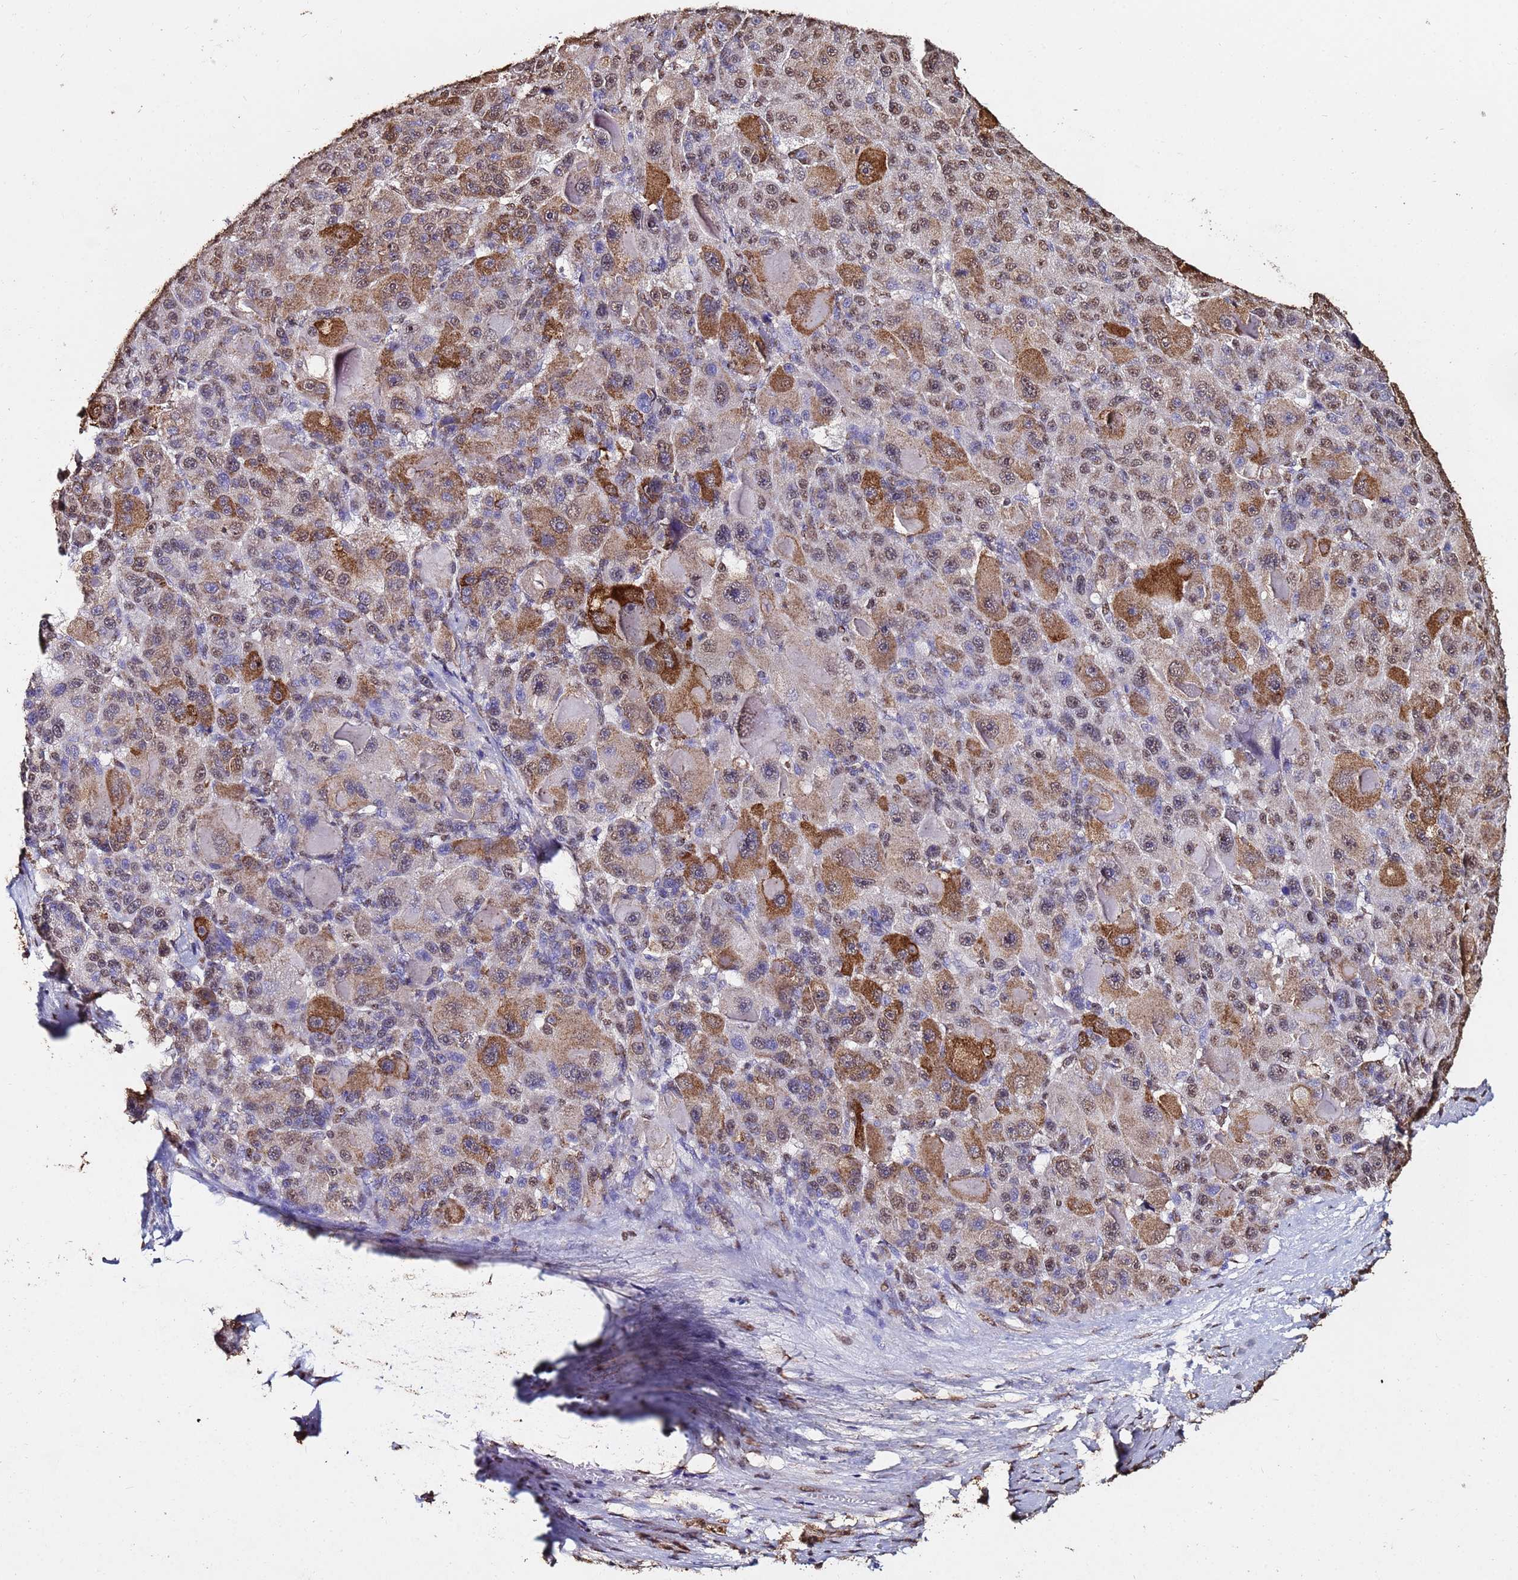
{"staining": {"intensity": "strong", "quantity": "25%-75%", "location": "cytoplasmic/membranous,nuclear"}, "tissue": "liver cancer", "cell_type": "Tumor cells", "image_type": "cancer", "snomed": [{"axis": "morphology", "description": "Carcinoma, Hepatocellular, NOS"}, {"axis": "topography", "description": "Liver"}], "caption": "Liver hepatocellular carcinoma tissue shows strong cytoplasmic/membranous and nuclear expression in approximately 25%-75% of tumor cells, visualized by immunohistochemistry. (Stains: DAB in brown, nuclei in blue, Microscopy: brightfield microscopy at high magnification).", "gene": "TRIP6", "patient": {"sex": "male", "age": 76}}